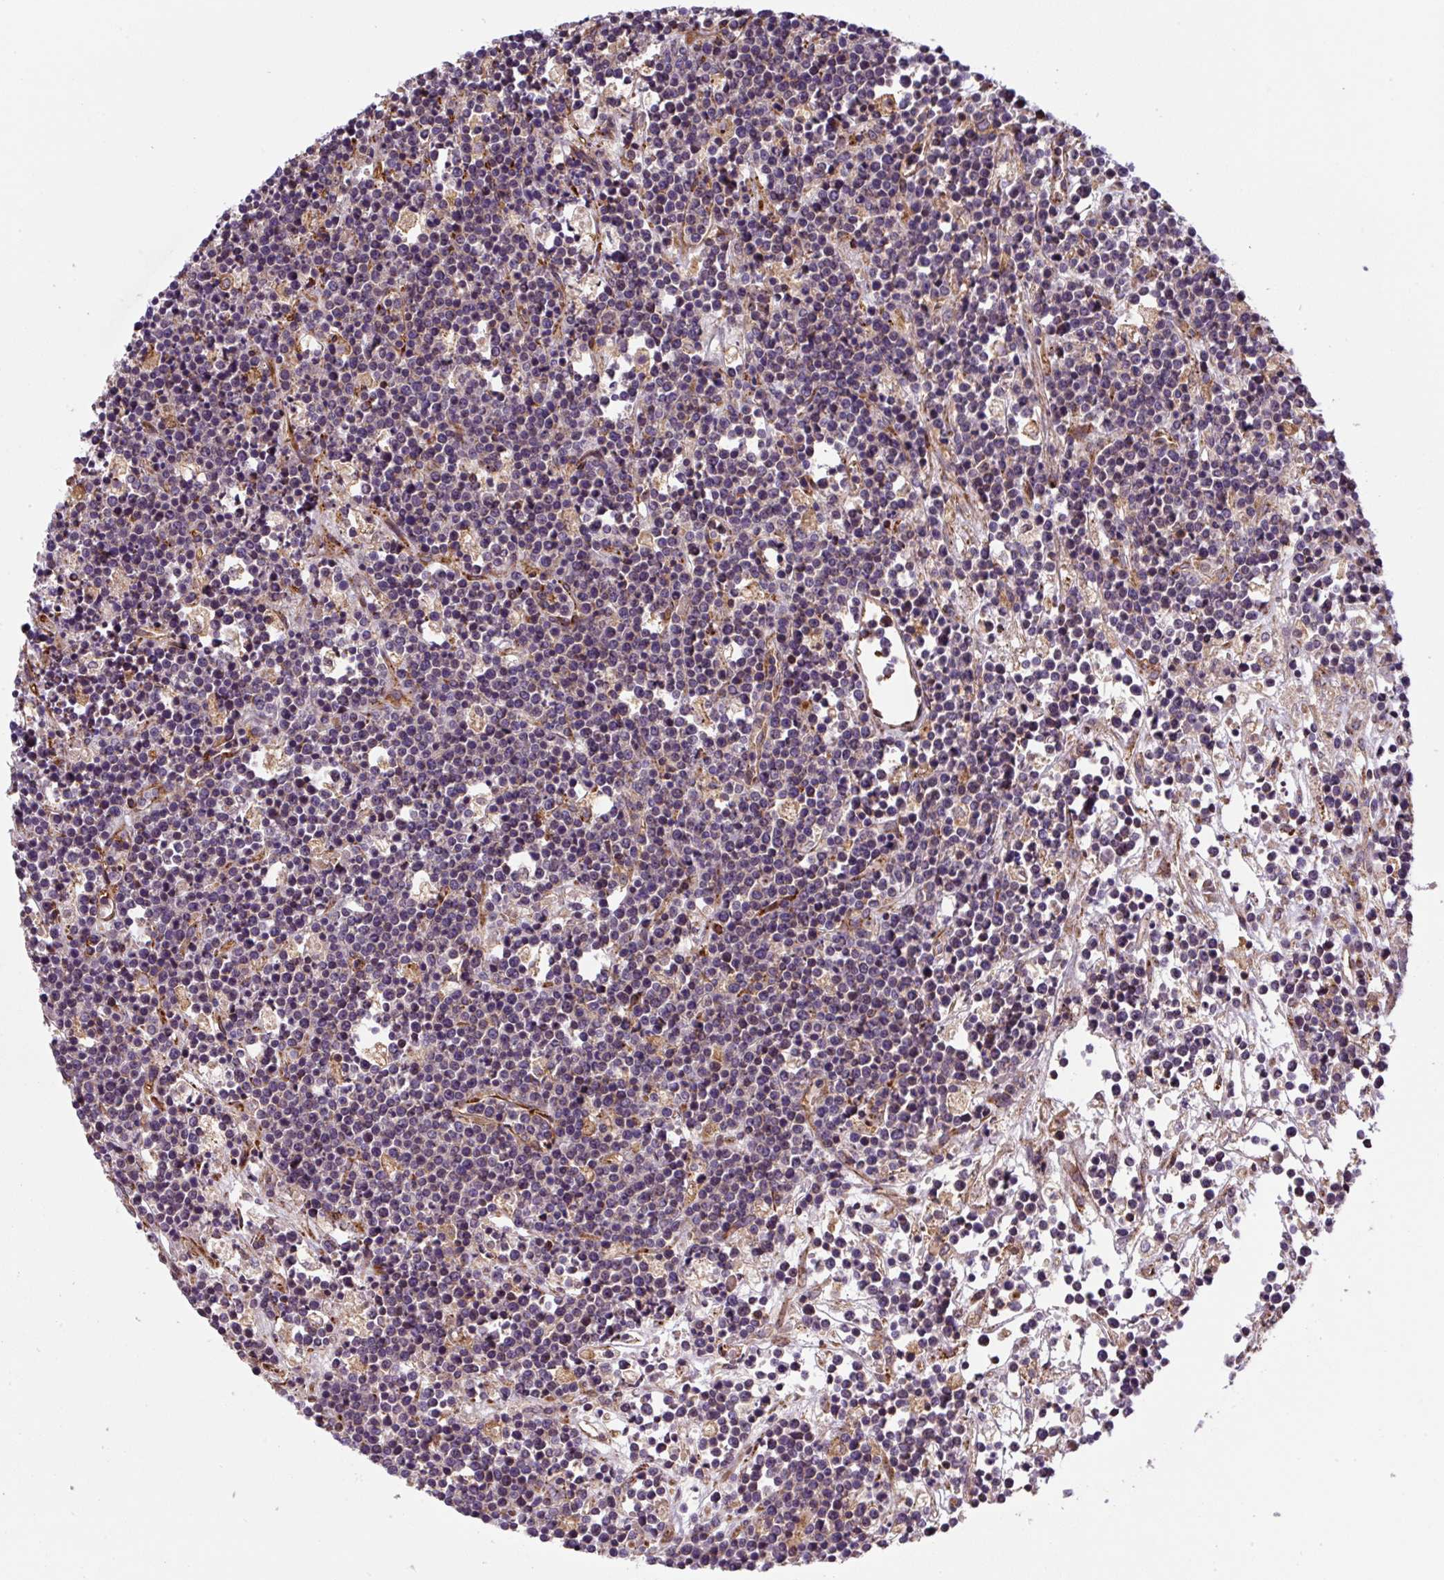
{"staining": {"intensity": "negative", "quantity": "none", "location": "none"}, "tissue": "lymphoma", "cell_type": "Tumor cells", "image_type": "cancer", "snomed": [{"axis": "morphology", "description": "Malignant lymphoma, non-Hodgkin's type, High grade"}, {"axis": "topography", "description": "Ovary"}], "caption": "Lymphoma stained for a protein using immunohistochemistry (IHC) exhibits no expression tumor cells.", "gene": "APOBEC3D", "patient": {"sex": "female", "age": 56}}